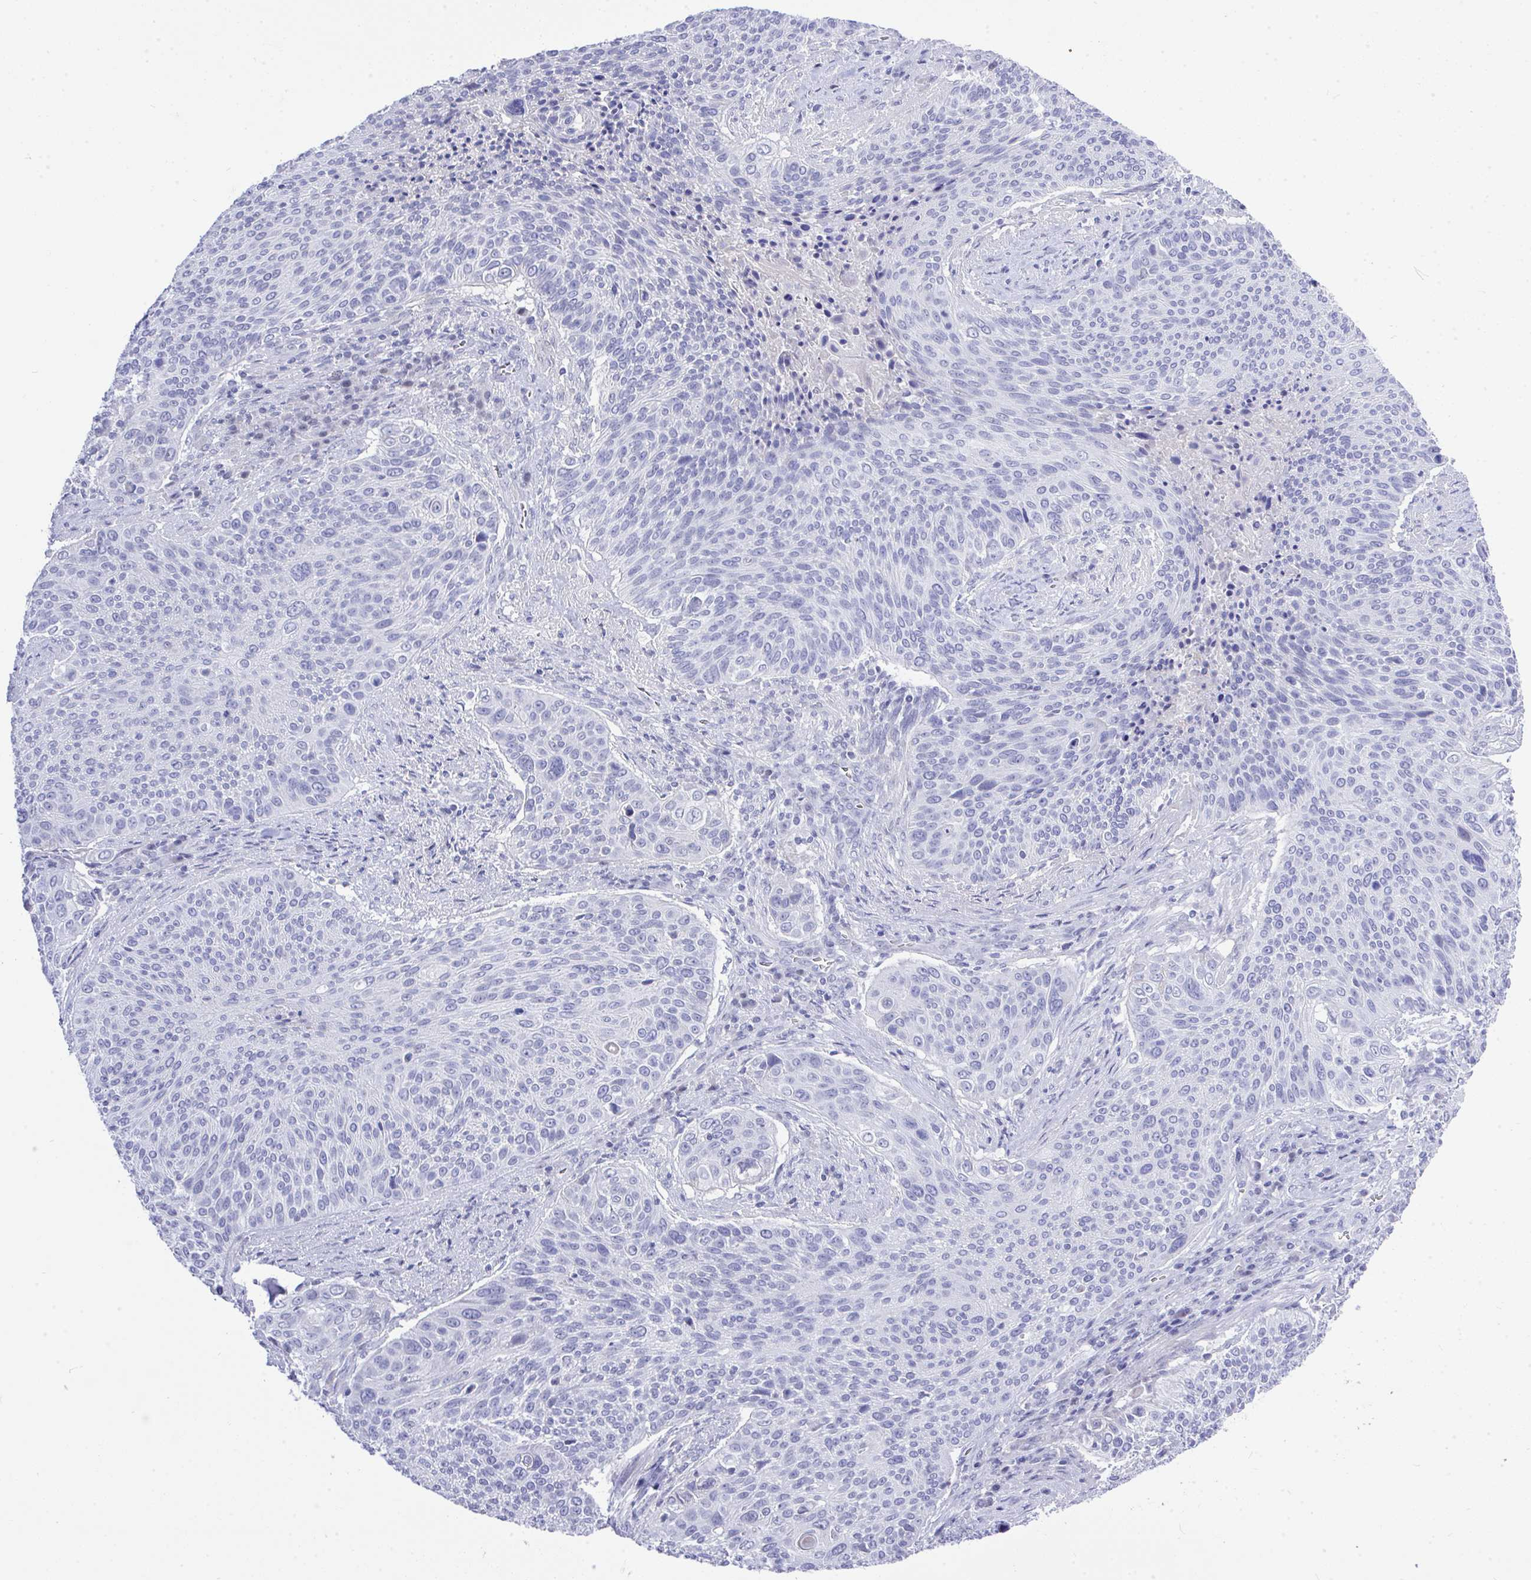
{"staining": {"intensity": "negative", "quantity": "none", "location": "none"}, "tissue": "cervical cancer", "cell_type": "Tumor cells", "image_type": "cancer", "snomed": [{"axis": "morphology", "description": "Squamous cell carcinoma, NOS"}, {"axis": "topography", "description": "Cervix"}], "caption": "Tumor cells show no significant protein positivity in cervical cancer. The staining was performed using DAB to visualize the protein expression in brown, while the nuclei were stained in blue with hematoxylin (Magnification: 20x).", "gene": "MS4A12", "patient": {"sex": "female", "age": 31}}